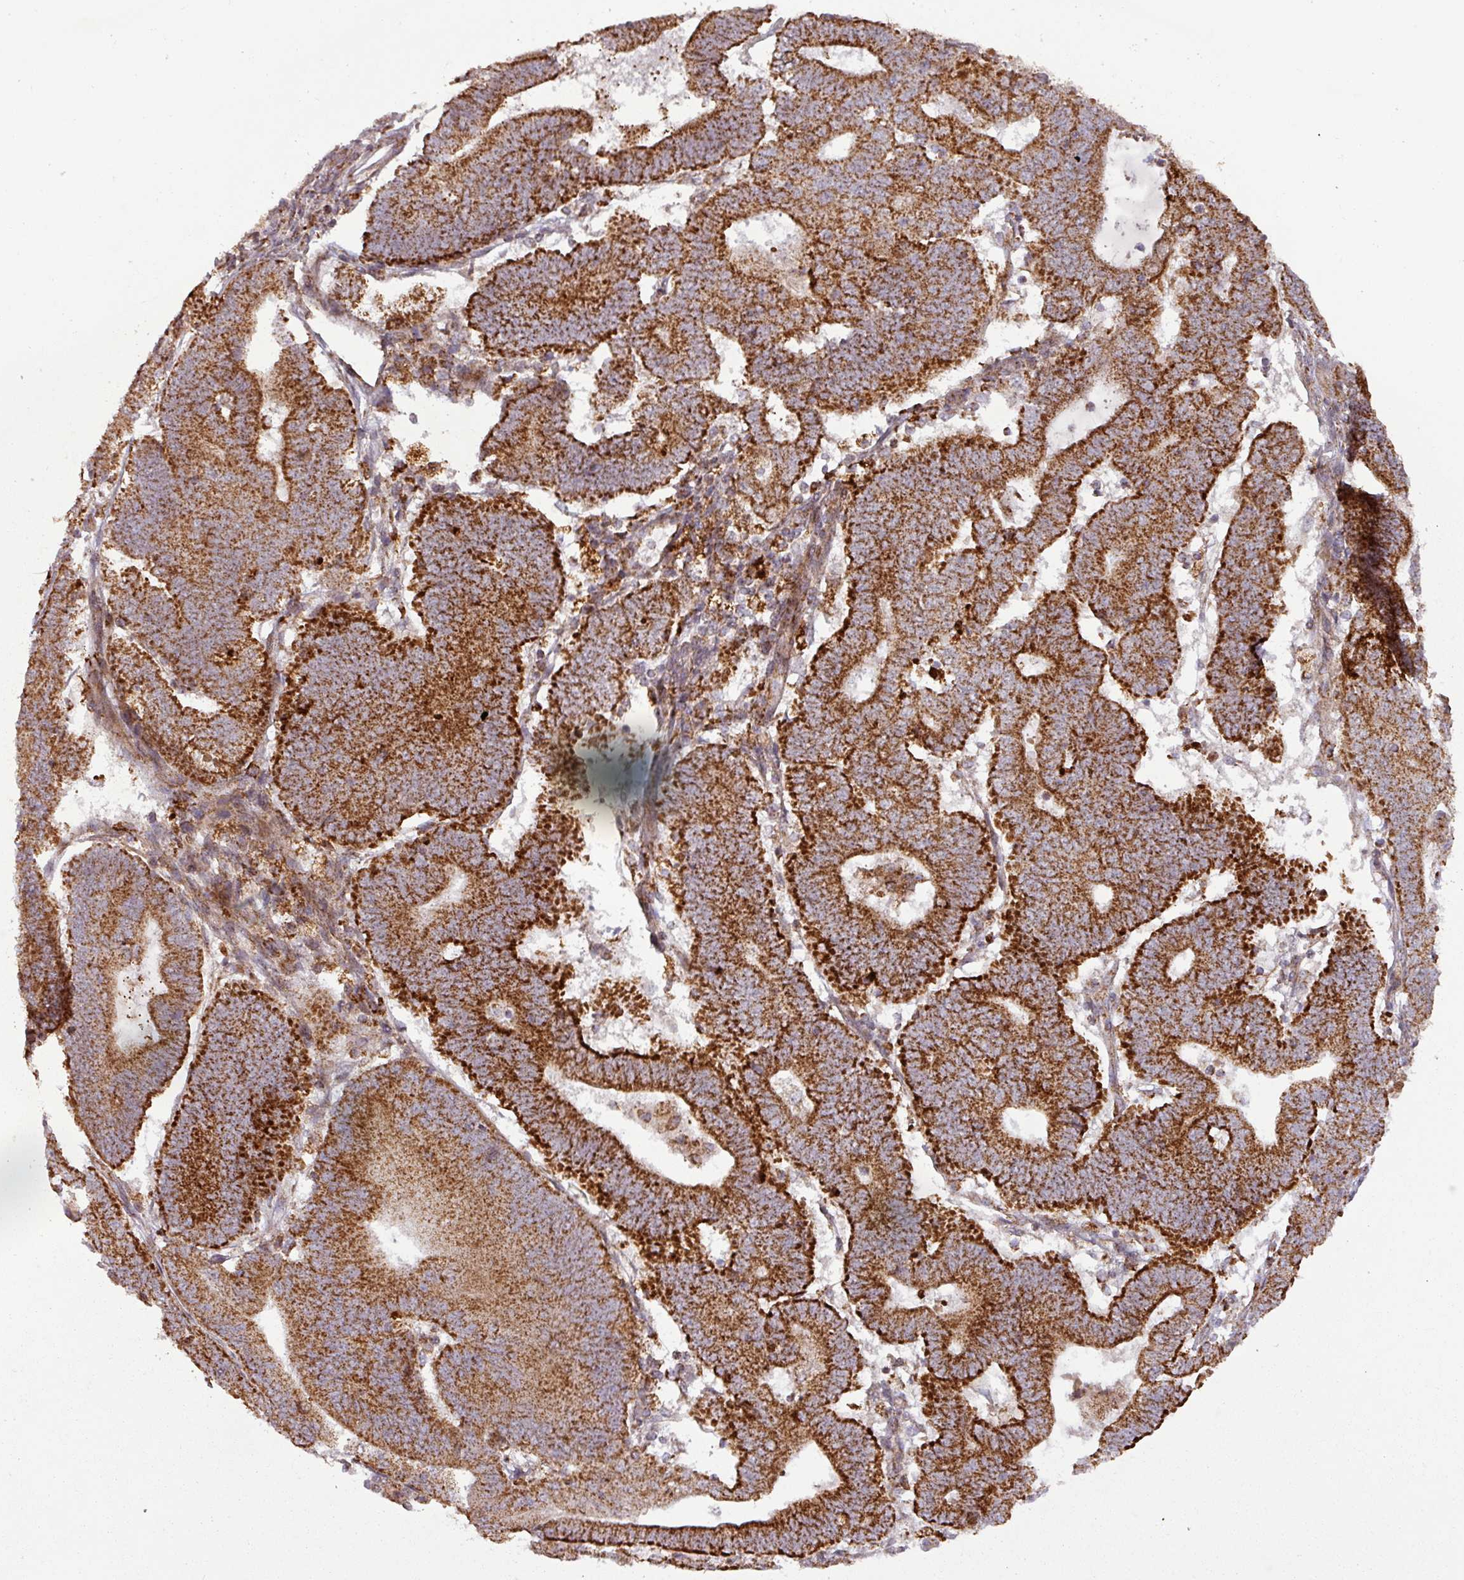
{"staining": {"intensity": "strong", "quantity": ">75%", "location": "cytoplasmic/membranous"}, "tissue": "endometrial cancer", "cell_type": "Tumor cells", "image_type": "cancer", "snomed": [{"axis": "morphology", "description": "Adenocarcinoma, NOS"}, {"axis": "topography", "description": "Endometrium"}], "caption": "There is high levels of strong cytoplasmic/membranous staining in tumor cells of endometrial cancer (adenocarcinoma), as demonstrated by immunohistochemical staining (brown color).", "gene": "GPD2", "patient": {"sex": "female", "age": 70}}